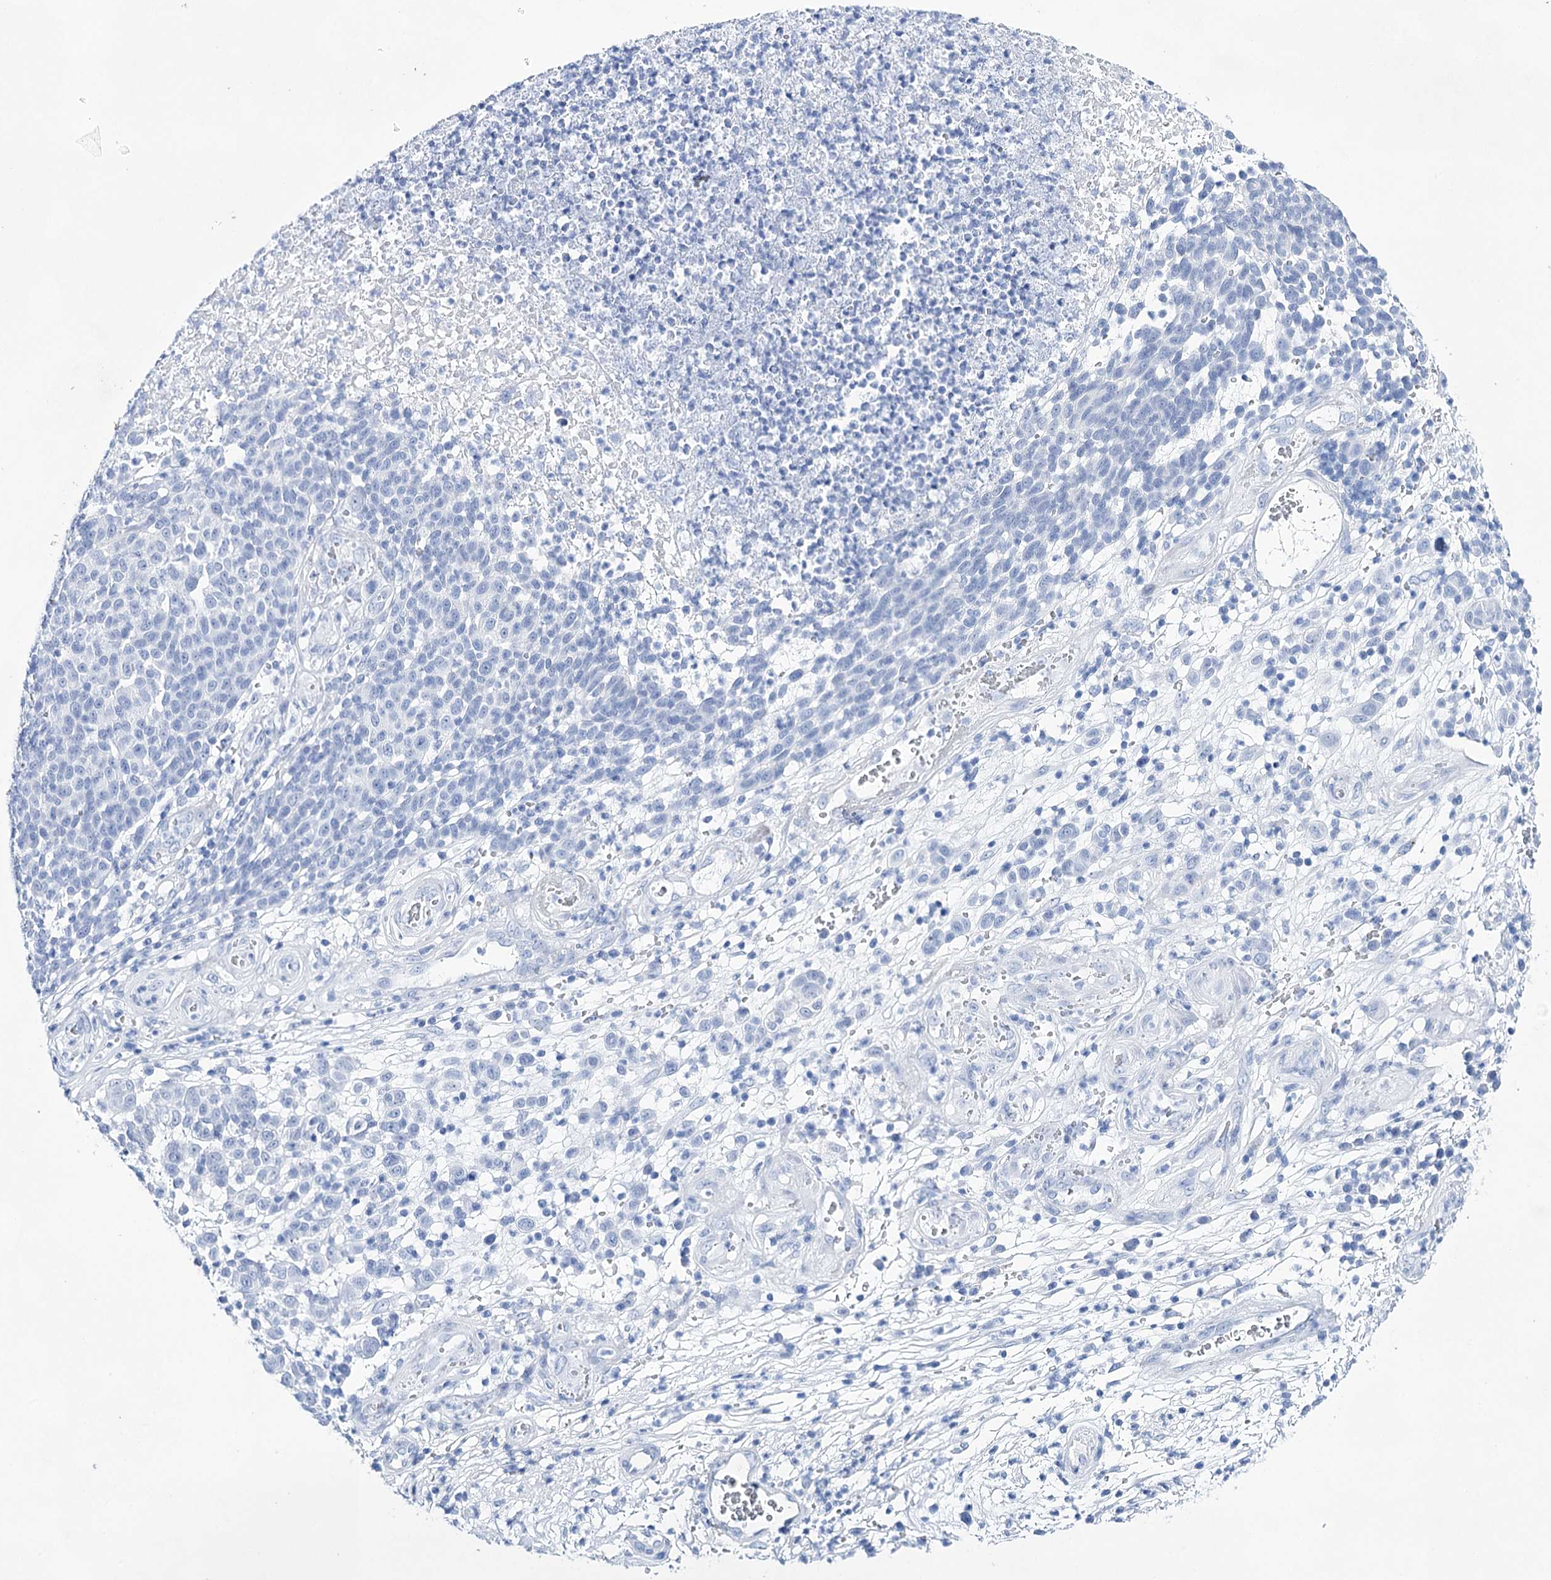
{"staining": {"intensity": "negative", "quantity": "none", "location": "none"}, "tissue": "melanoma", "cell_type": "Tumor cells", "image_type": "cancer", "snomed": [{"axis": "morphology", "description": "Malignant melanoma, NOS"}, {"axis": "topography", "description": "Skin"}], "caption": "IHC of malignant melanoma shows no positivity in tumor cells.", "gene": "LALBA", "patient": {"sex": "male", "age": 49}}